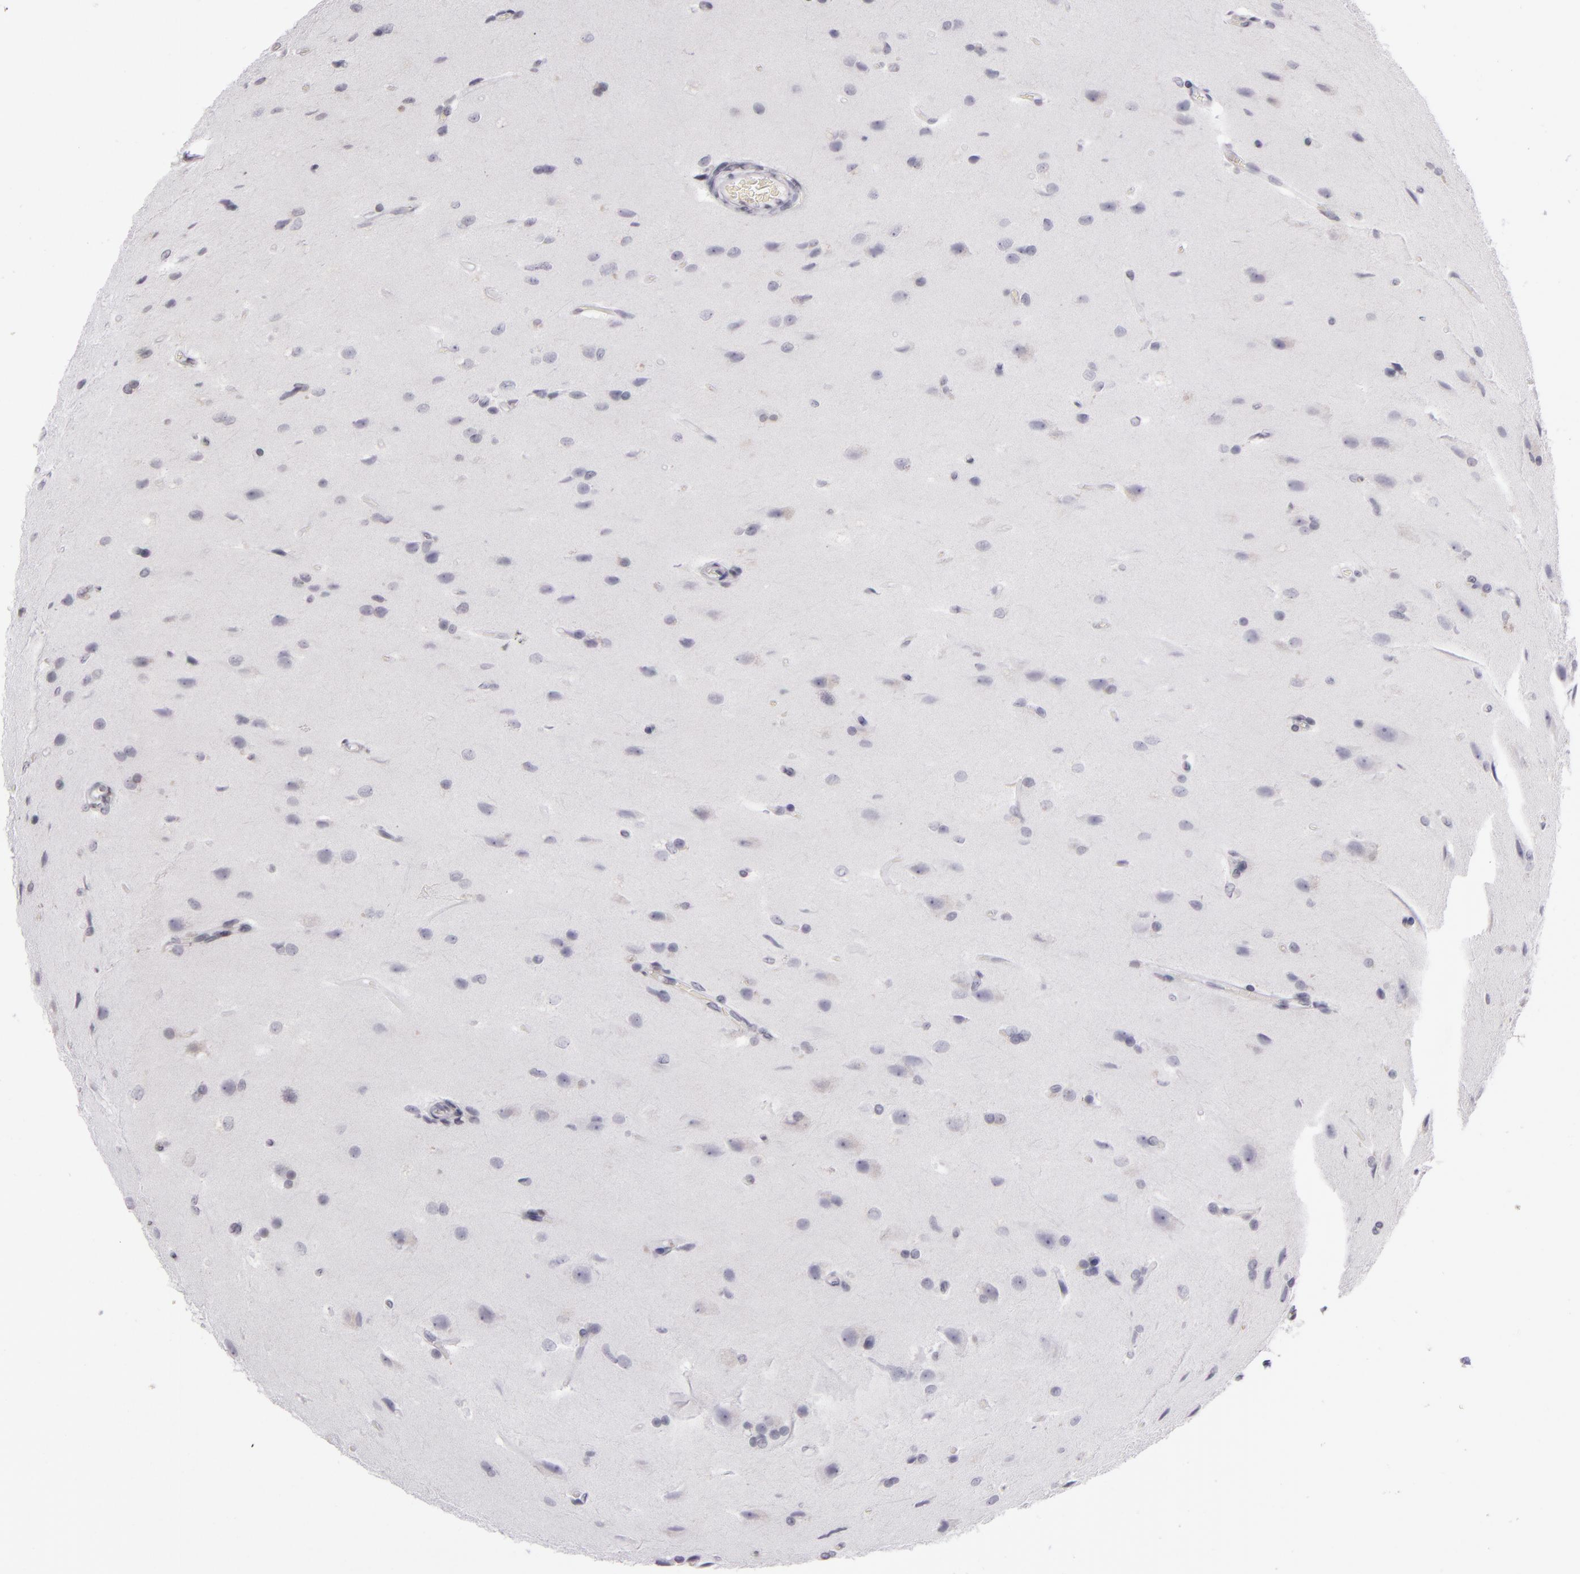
{"staining": {"intensity": "negative", "quantity": "none", "location": "none"}, "tissue": "glioma", "cell_type": "Tumor cells", "image_type": "cancer", "snomed": [{"axis": "morphology", "description": "Glioma, malignant, High grade"}, {"axis": "topography", "description": "Brain"}], "caption": "Immunohistochemistry of high-grade glioma (malignant) displays no staining in tumor cells.", "gene": "CD40", "patient": {"sex": "male", "age": 68}}